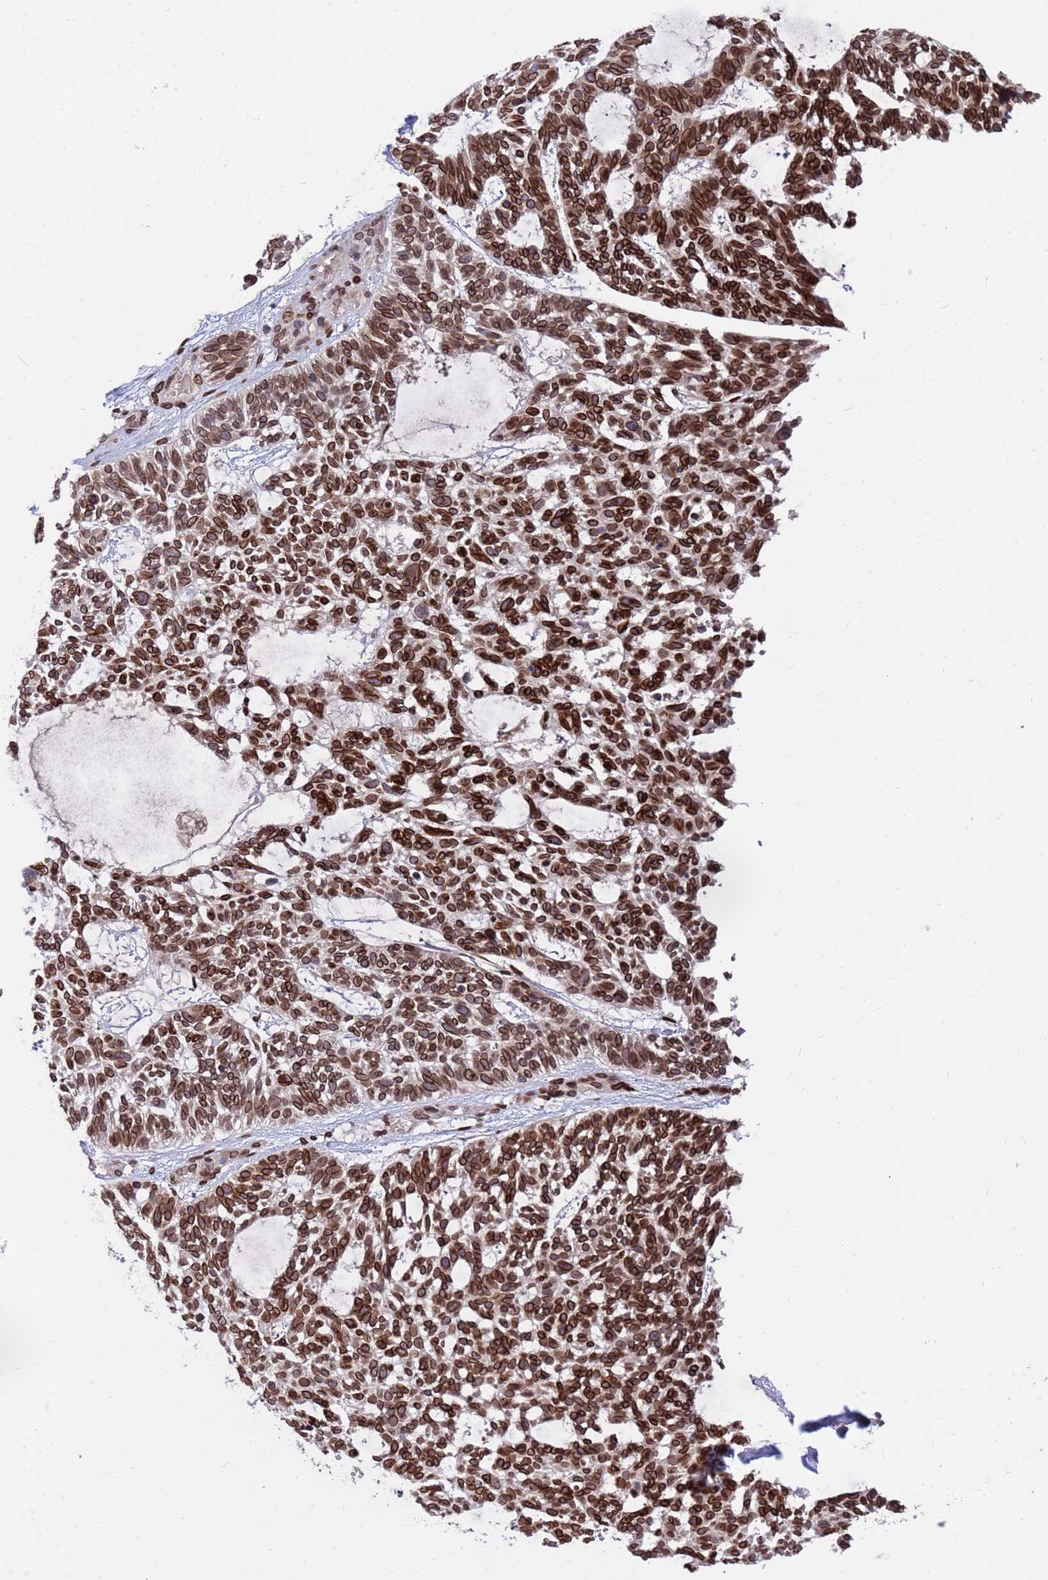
{"staining": {"intensity": "strong", "quantity": ">75%", "location": "cytoplasmic/membranous,nuclear"}, "tissue": "skin cancer", "cell_type": "Tumor cells", "image_type": "cancer", "snomed": [{"axis": "morphology", "description": "Basal cell carcinoma"}, {"axis": "topography", "description": "Skin"}], "caption": "The histopathology image reveals staining of basal cell carcinoma (skin), revealing strong cytoplasmic/membranous and nuclear protein staining (brown color) within tumor cells.", "gene": "GPR135", "patient": {"sex": "male", "age": 88}}